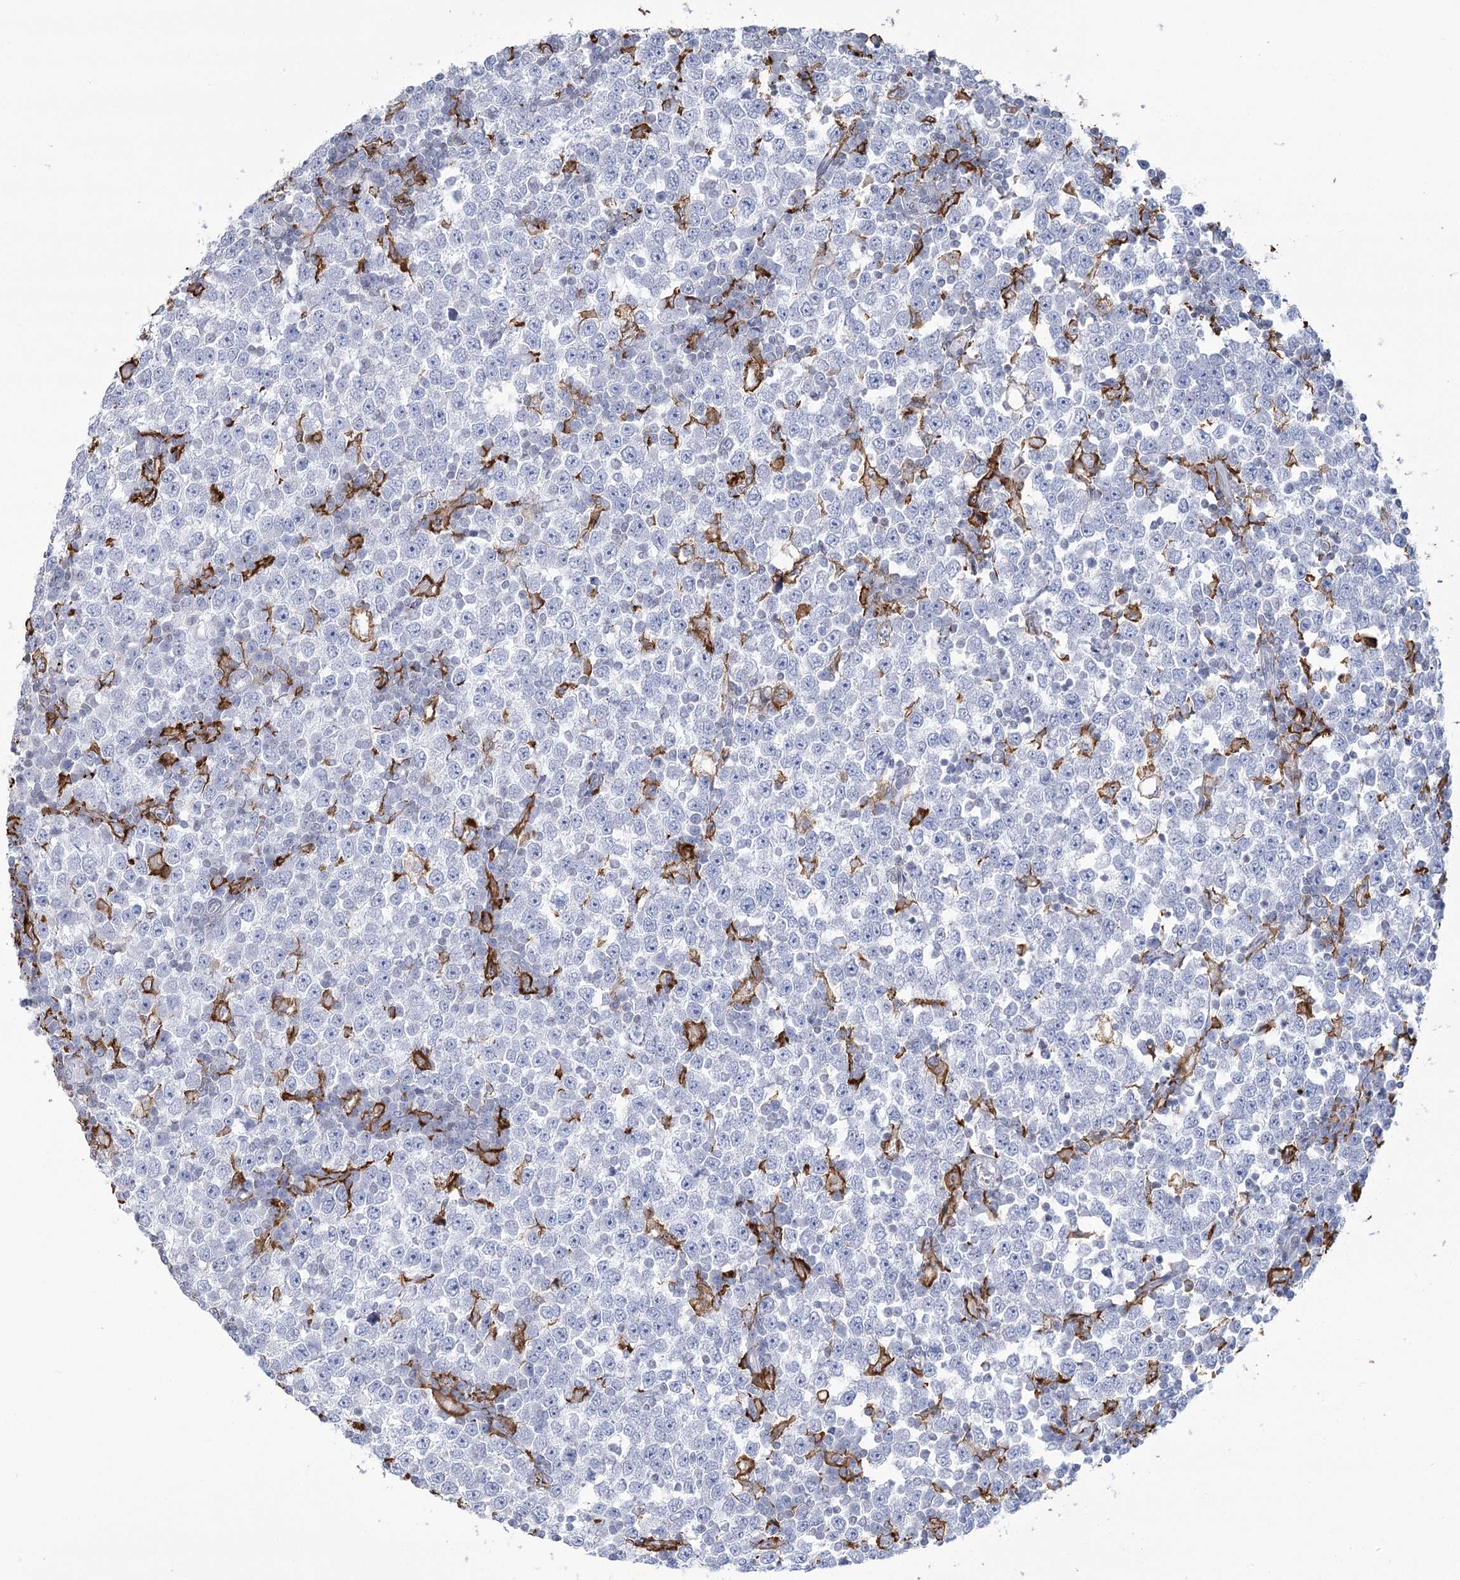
{"staining": {"intensity": "negative", "quantity": "none", "location": "none"}, "tissue": "testis cancer", "cell_type": "Tumor cells", "image_type": "cancer", "snomed": [{"axis": "morphology", "description": "Seminoma, NOS"}, {"axis": "topography", "description": "Testis"}], "caption": "Tumor cells are negative for brown protein staining in seminoma (testis).", "gene": "C11orf1", "patient": {"sex": "male", "age": 65}}